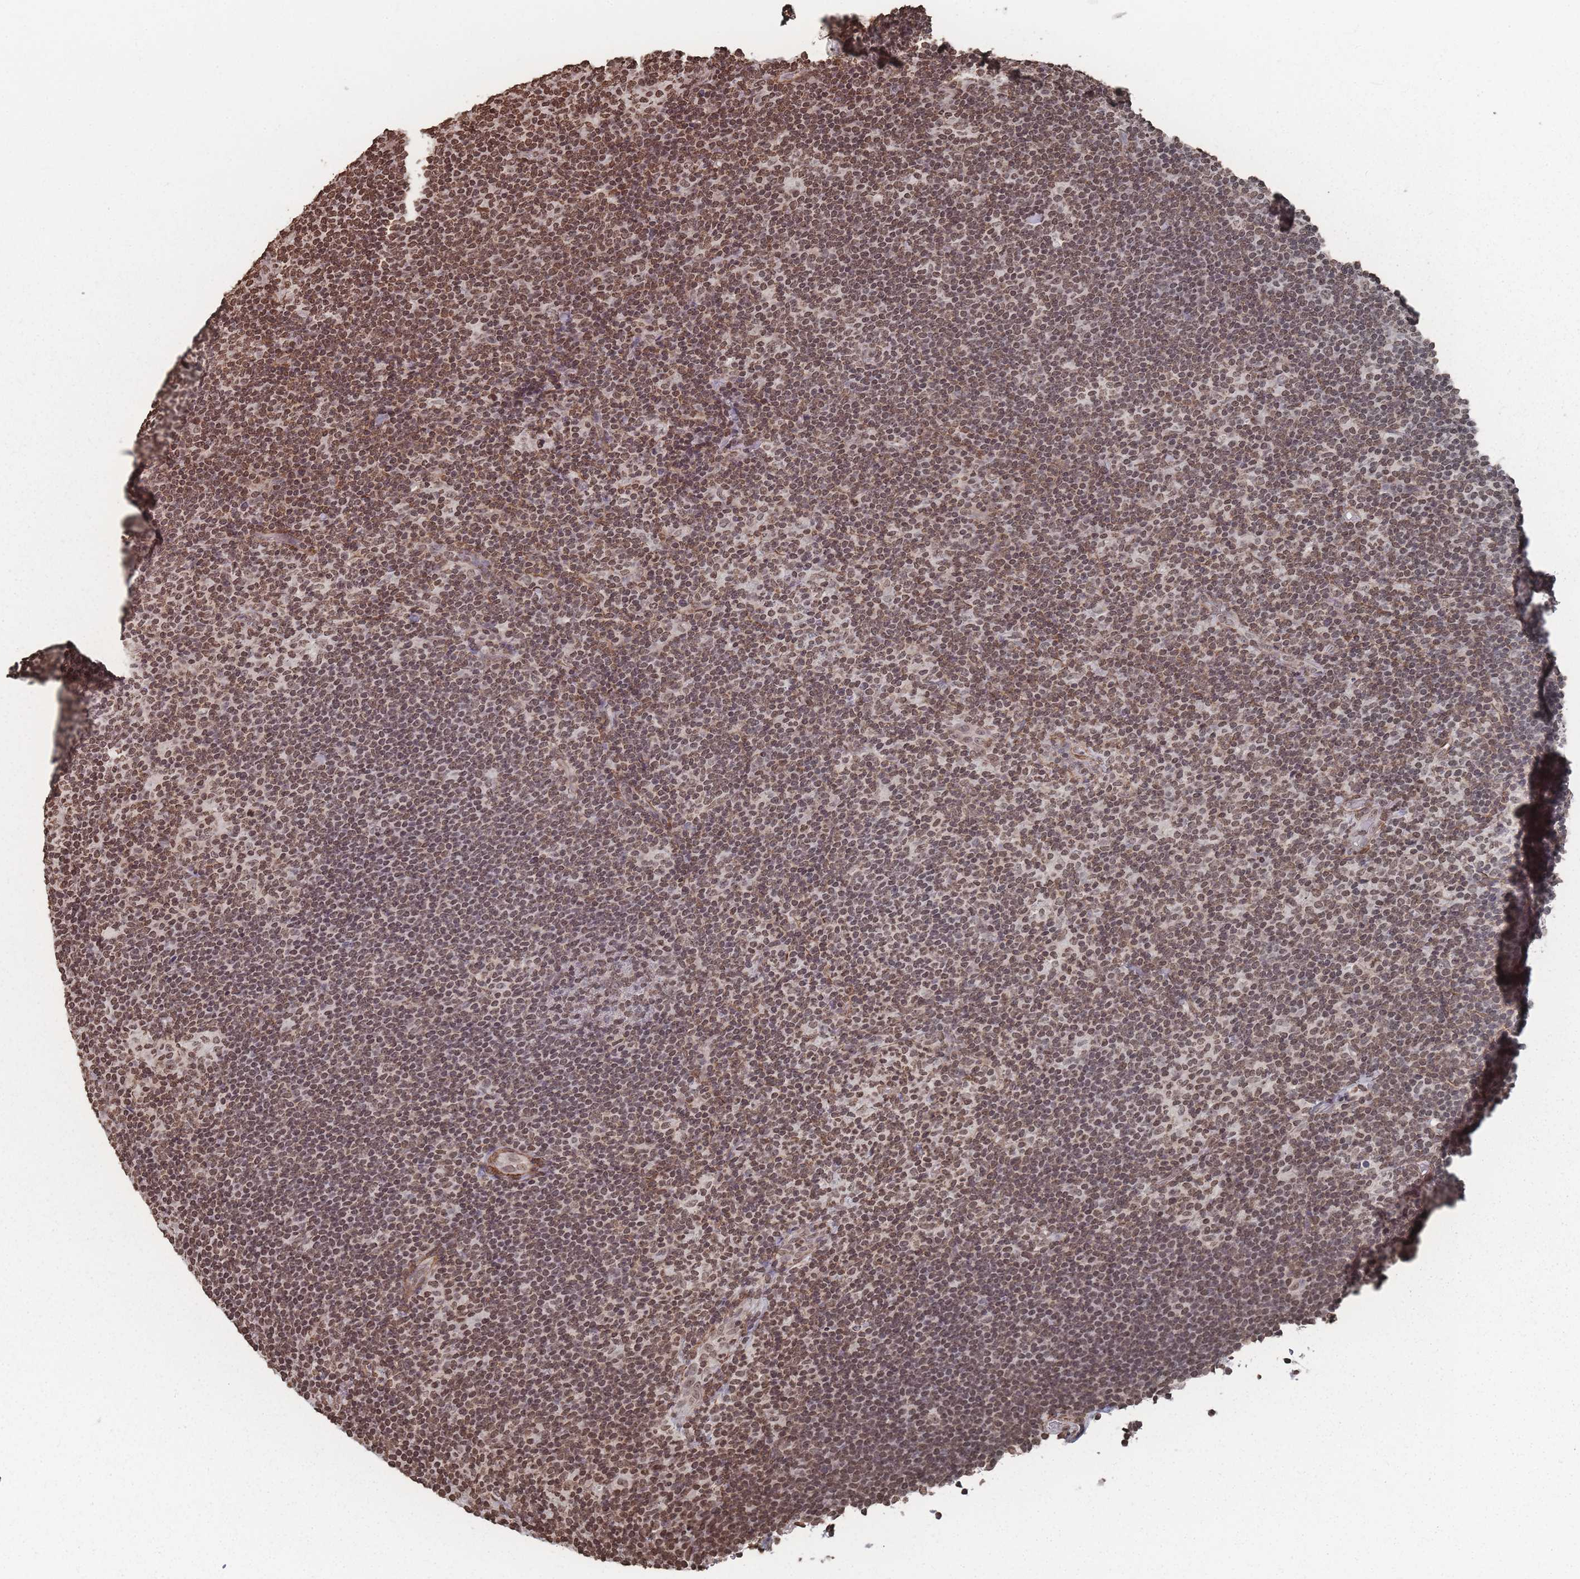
{"staining": {"intensity": "weak", "quantity": "<25%", "location": "nuclear"}, "tissue": "lymphoma", "cell_type": "Tumor cells", "image_type": "cancer", "snomed": [{"axis": "morphology", "description": "Hodgkin's disease, NOS"}, {"axis": "topography", "description": "Lymph node"}], "caption": "The photomicrograph exhibits no significant staining in tumor cells of lymphoma.", "gene": "PLEKHG5", "patient": {"sex": "female", "age": 57}}